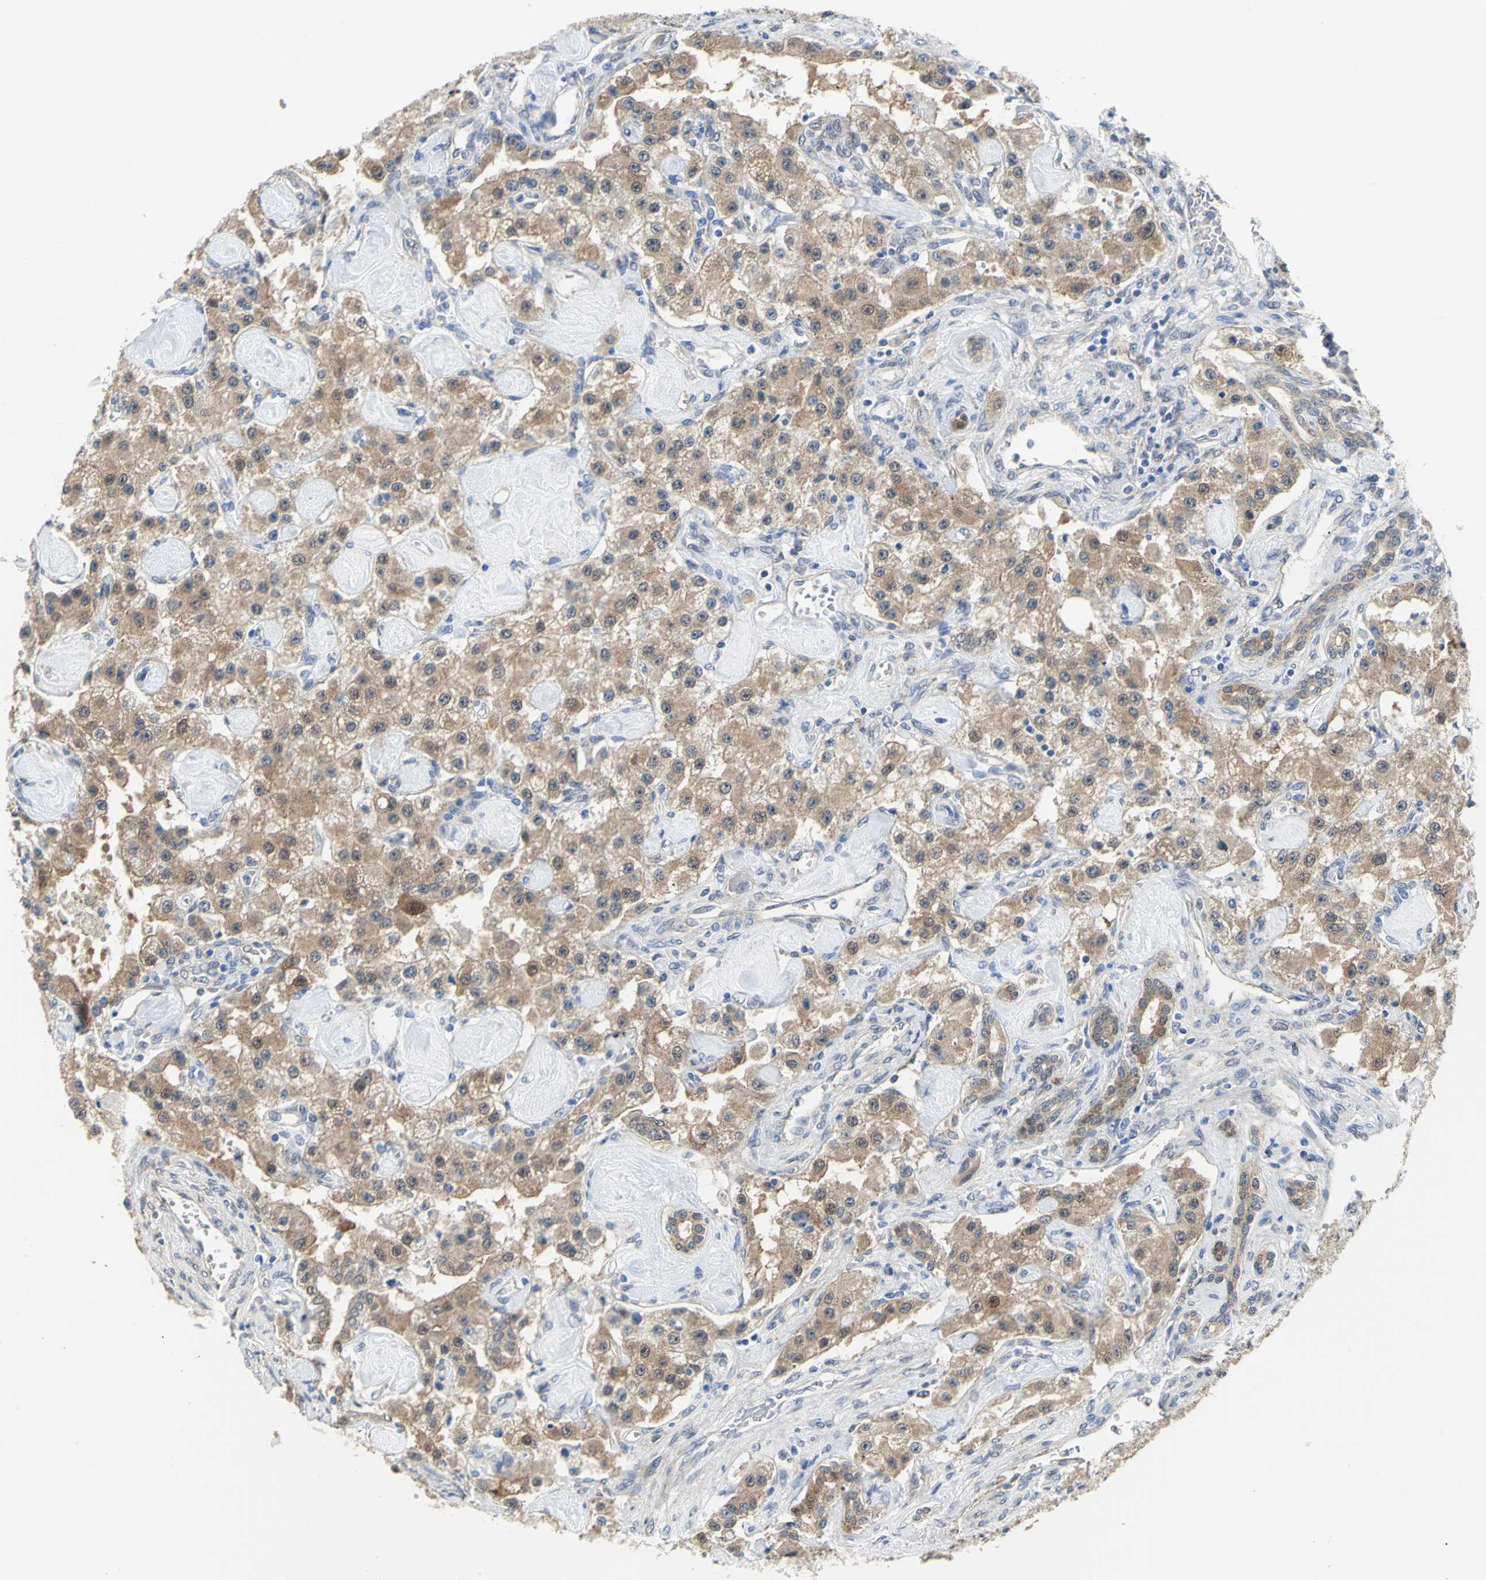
{"staining": {"intensity": "moderate", "quantity": ">75%", "location": "cytoplasmic/membranous"}, "tissue": "carcinoid", "cell_type": "Tumor cells", "image_type": "cancer", "snomed": [{"axis": "morphology", "description": "Carcinoid, malignant, NOS"}, {"axis": "topography", "description": "Pancreas"}], "caption": "High-magnification brightfield microscopy of malignant carcinoid stained with DAB (3,3'-diaminobenzidine) (brown) and counterstained with hematoxylin (blue). tumor cells exhibit moderate cytoplasmic/membranous positivity is identified in about>75% of cells.", "gene": "PGM3", "patient": {"sex": "male", "age": 41}}